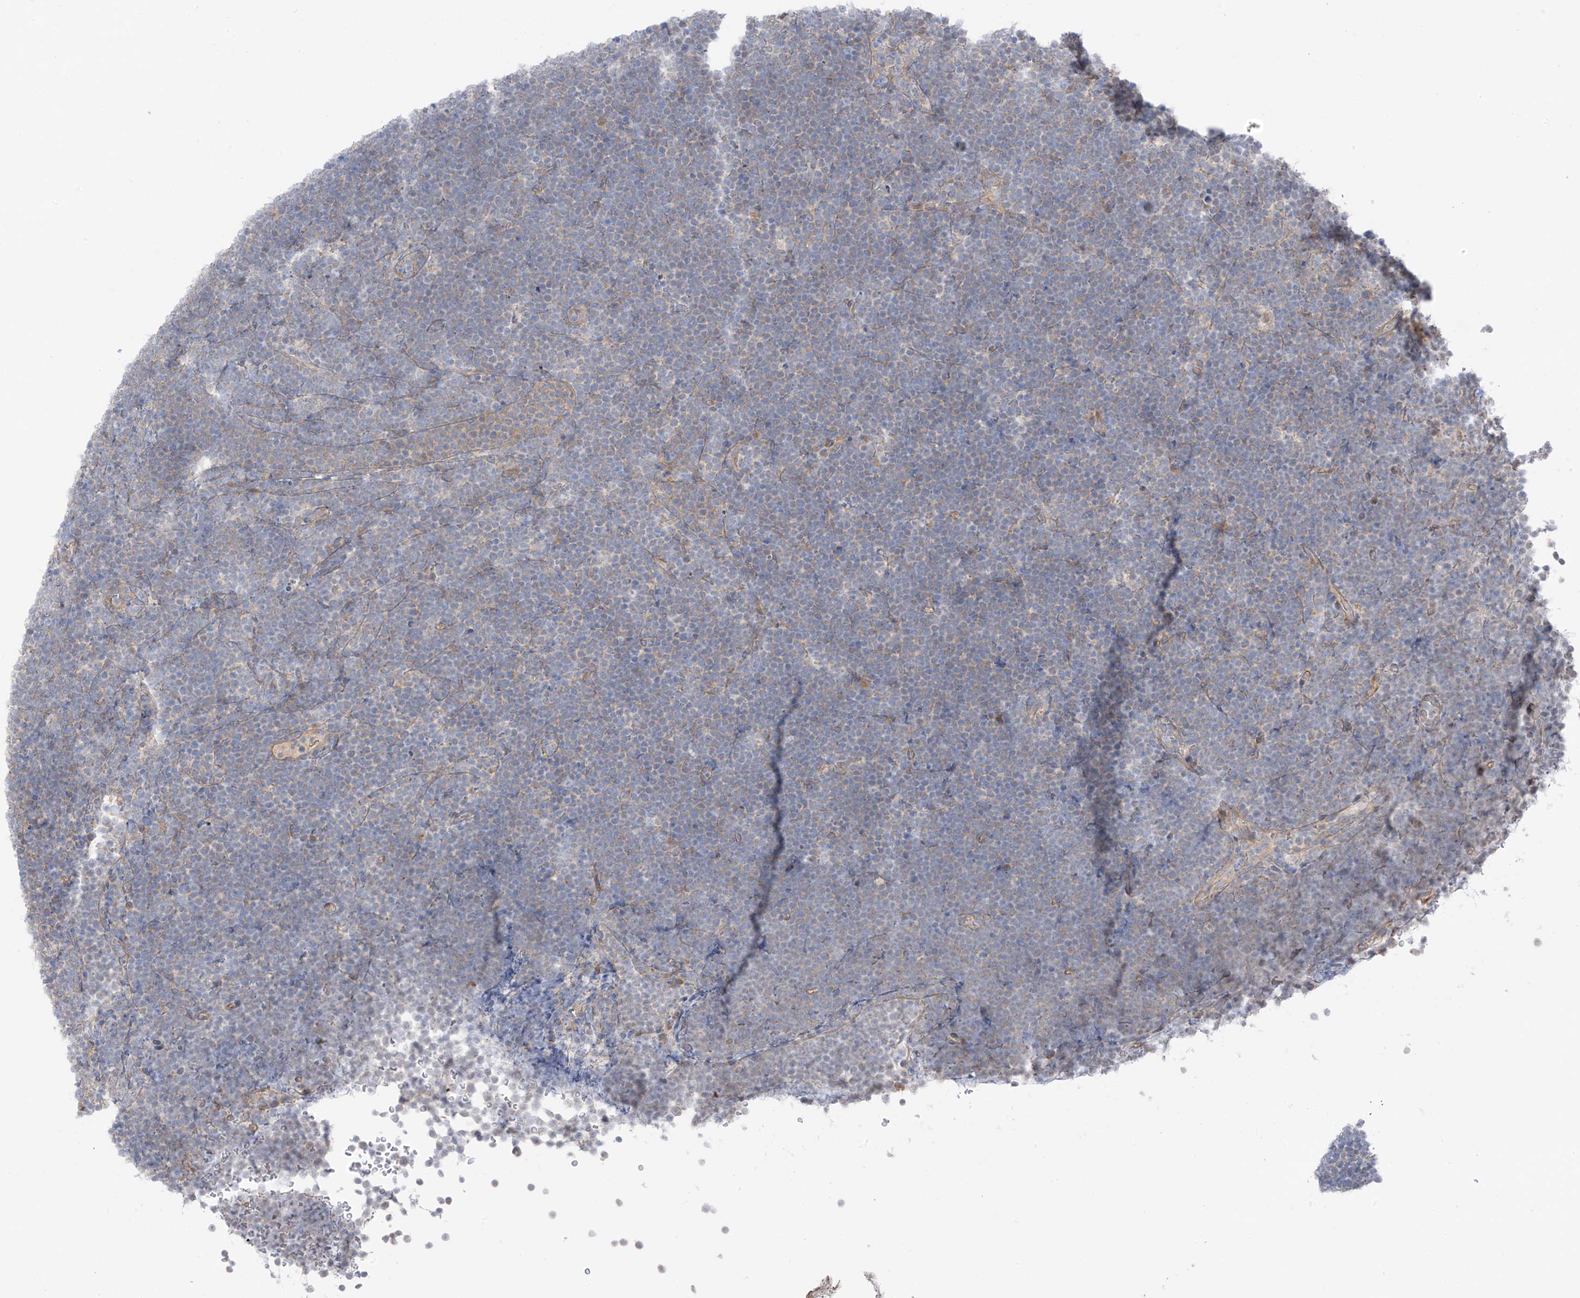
{"staining": {"intensity": "weak", "quantity": "25%-75%", "location": "cytoplasmic/membranous"}, "tissue": "lymphoma", "cell_type": "Tumor cells", "image_type": "cancer", "snomed": [{"axis": "morphology", "description": "Malignant lymphoma, non-Hodgkin's type, High grade"}, {"axis": "topography", "description": "Lymph node"}], "caption": "This micrograph exhibits immunohistochemistry staining of lymphoma, with low weak cytoplasmic/membranous positivity in approximately 25%-75% of tumor cells.", "gene": "NALCN", "patient": {"sex": "male", "age": 13}}